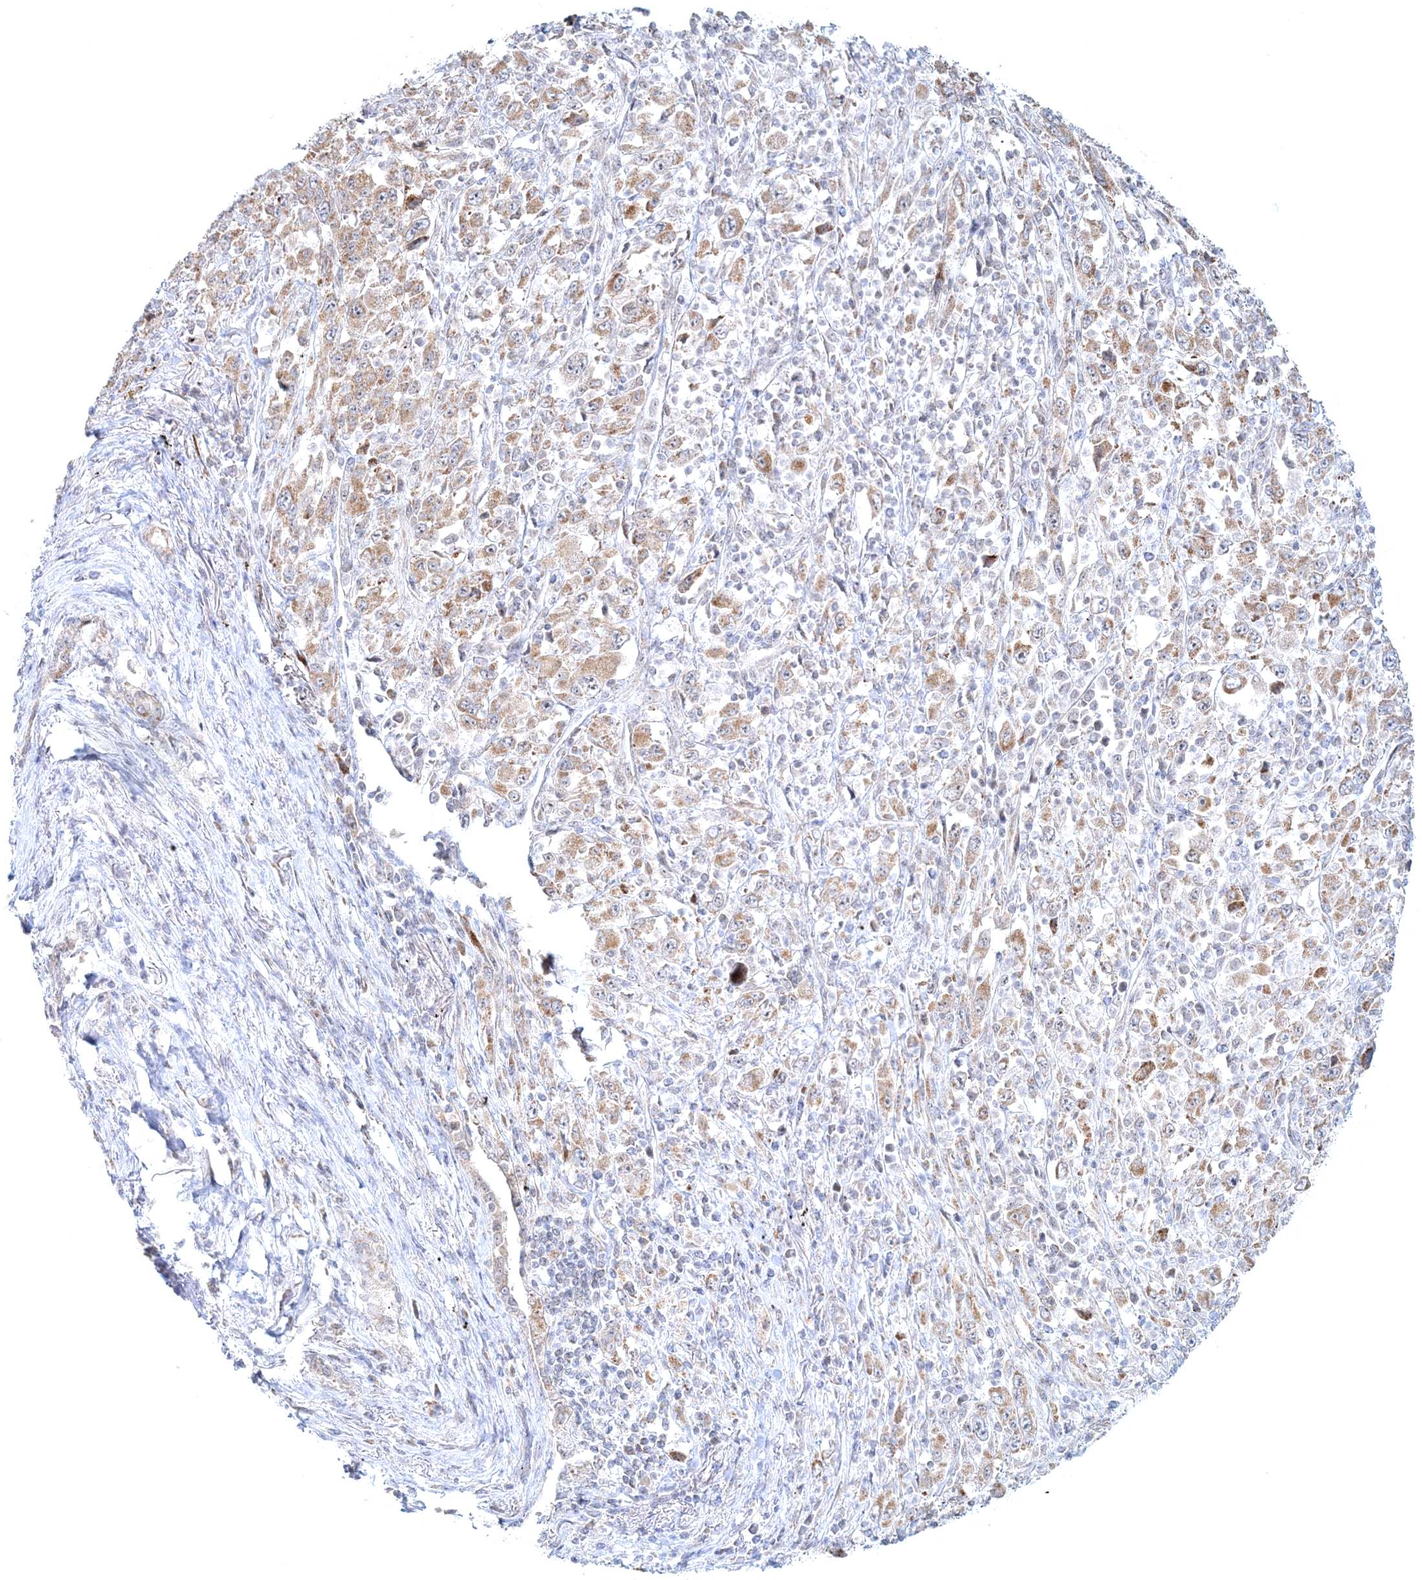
{"staining": {"intensity": "weak", "quantity": ">75%", "location": "cytoplasmic/membranous"}, "tissue": "melanoma", "cell_type": "Tumor cells", "image_type": "cancer", "snomed": [{"axis": "morphology", "description": "Malignant melanoma, Metastatic site"}, {"axis": "topography", "description": "Skin"}], "caption": "Weak cytoplasmic/membranous protein positivity is present in approximately >75% of tumor cells in malignant melanoma (metastatic site). Immunohistochemistry stains the protein in brown and the nuclei are stained blue.", "gene": "RNF150", "patient": {"sex": "female", "age": 56}}